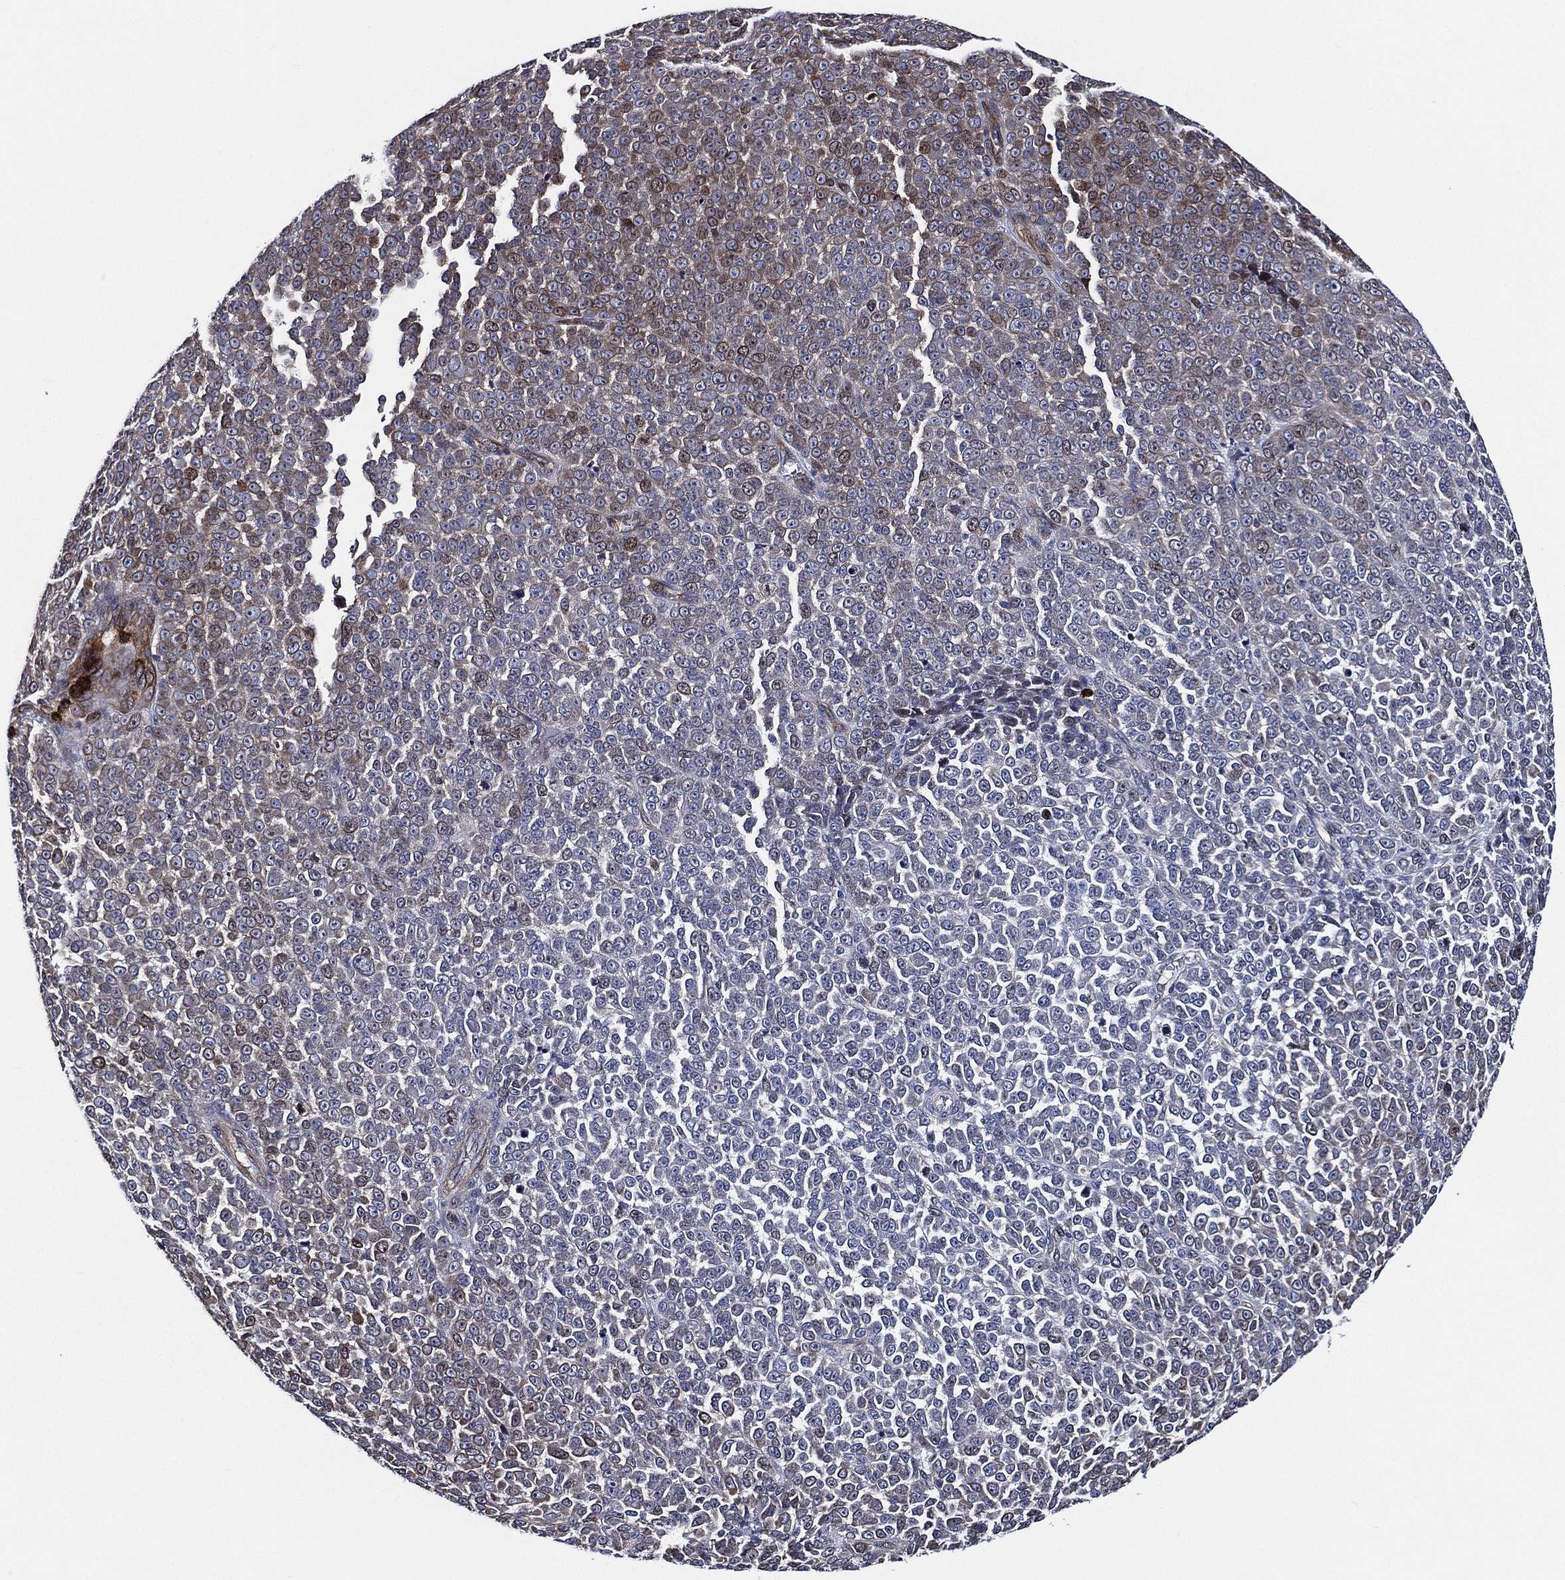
{"staining": {"intensity": "negative", "quantity": "none", "location": "none"}, "tissue": "melanoma", "cell_type": "Tumor cells", "image_type": "cancer", "snomed": [{"axis": "morphology", "description": "Malignant melanoma, NOS"}, {"axis": "topography", "description": "Skin"}], "caption": "Tumor cells show no significant protein staining in malignant melanoma.", "gene": "KIF20B", "patient": {"sex": "female", "age": 95}}